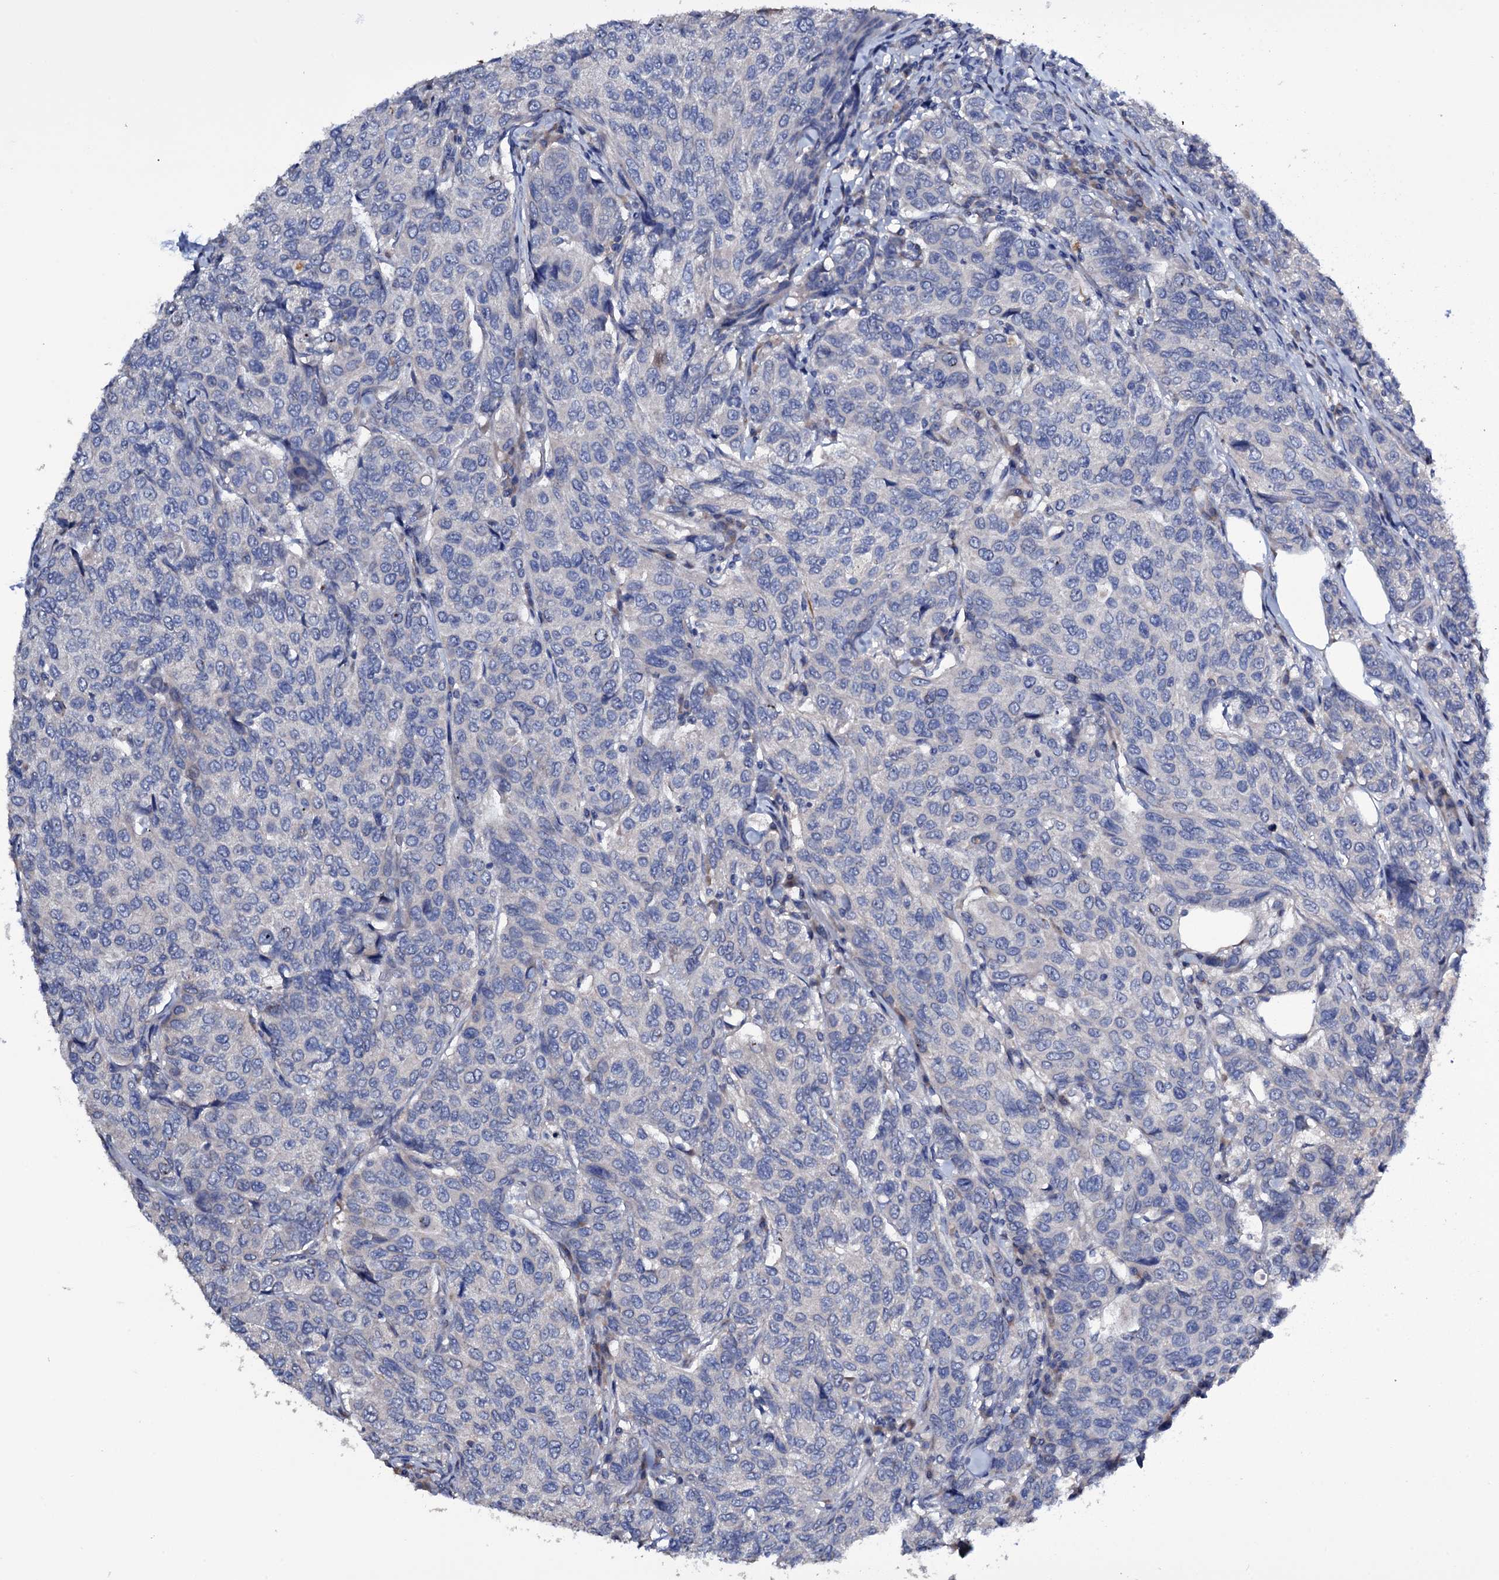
{"staining": {"intensity": "negative", "quantity": "none", "location": "none"}, "tissue": "breast cancer", "cell_type": "Tumor cells", "image_type": "cancer", "snomed": [{"axis": "morphology", "description": "Duct carcinoma"}, {"axis": "topography", "description": "Breast"}], "caption": "Histopathology image shows no protein positivity in tumor cells of breast cancer (intraductal carcinoma) tissue.", "gene": "BCL2L14", "patient": {"sex": "female", "age": 55}}